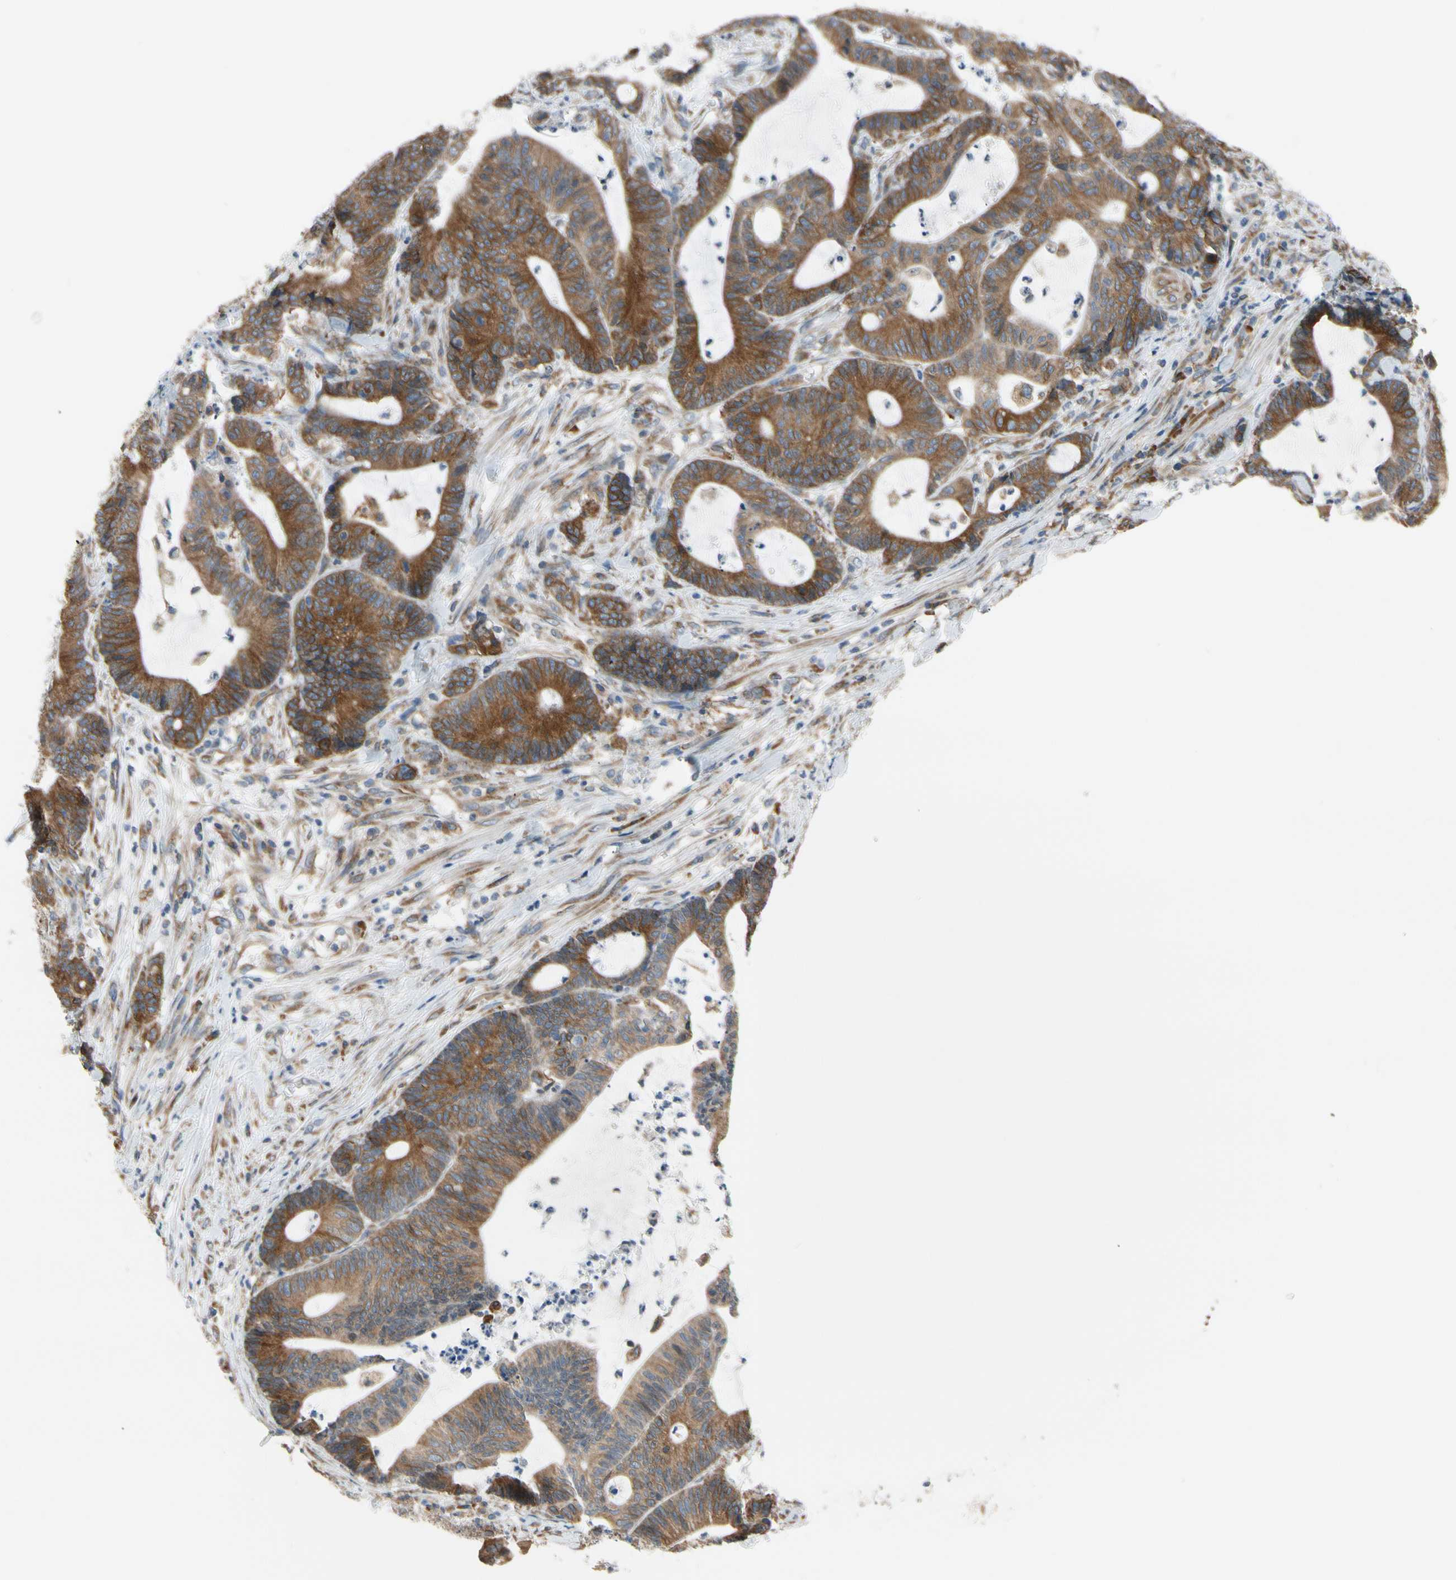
{"staining": {"intensity": "strong", "quantity": ">75%", "location": "cytoplasmic/membranous"}, "tissue": "colorectal cancer", "cell_type": "Tumor cells", "image_type": "cancer", "snomed": [{"axis": "morphology", "description": "Adenocarcinoma, NOS"}, {"axis": "topography", "description": "Colon"}], "caption": "Human adenocarcinoma (colorectal) stained with a protein marker exhibits strong staining in tumor cells.", "gene": "CLCC1", "patient": {"sex": "female", "age": 84}}